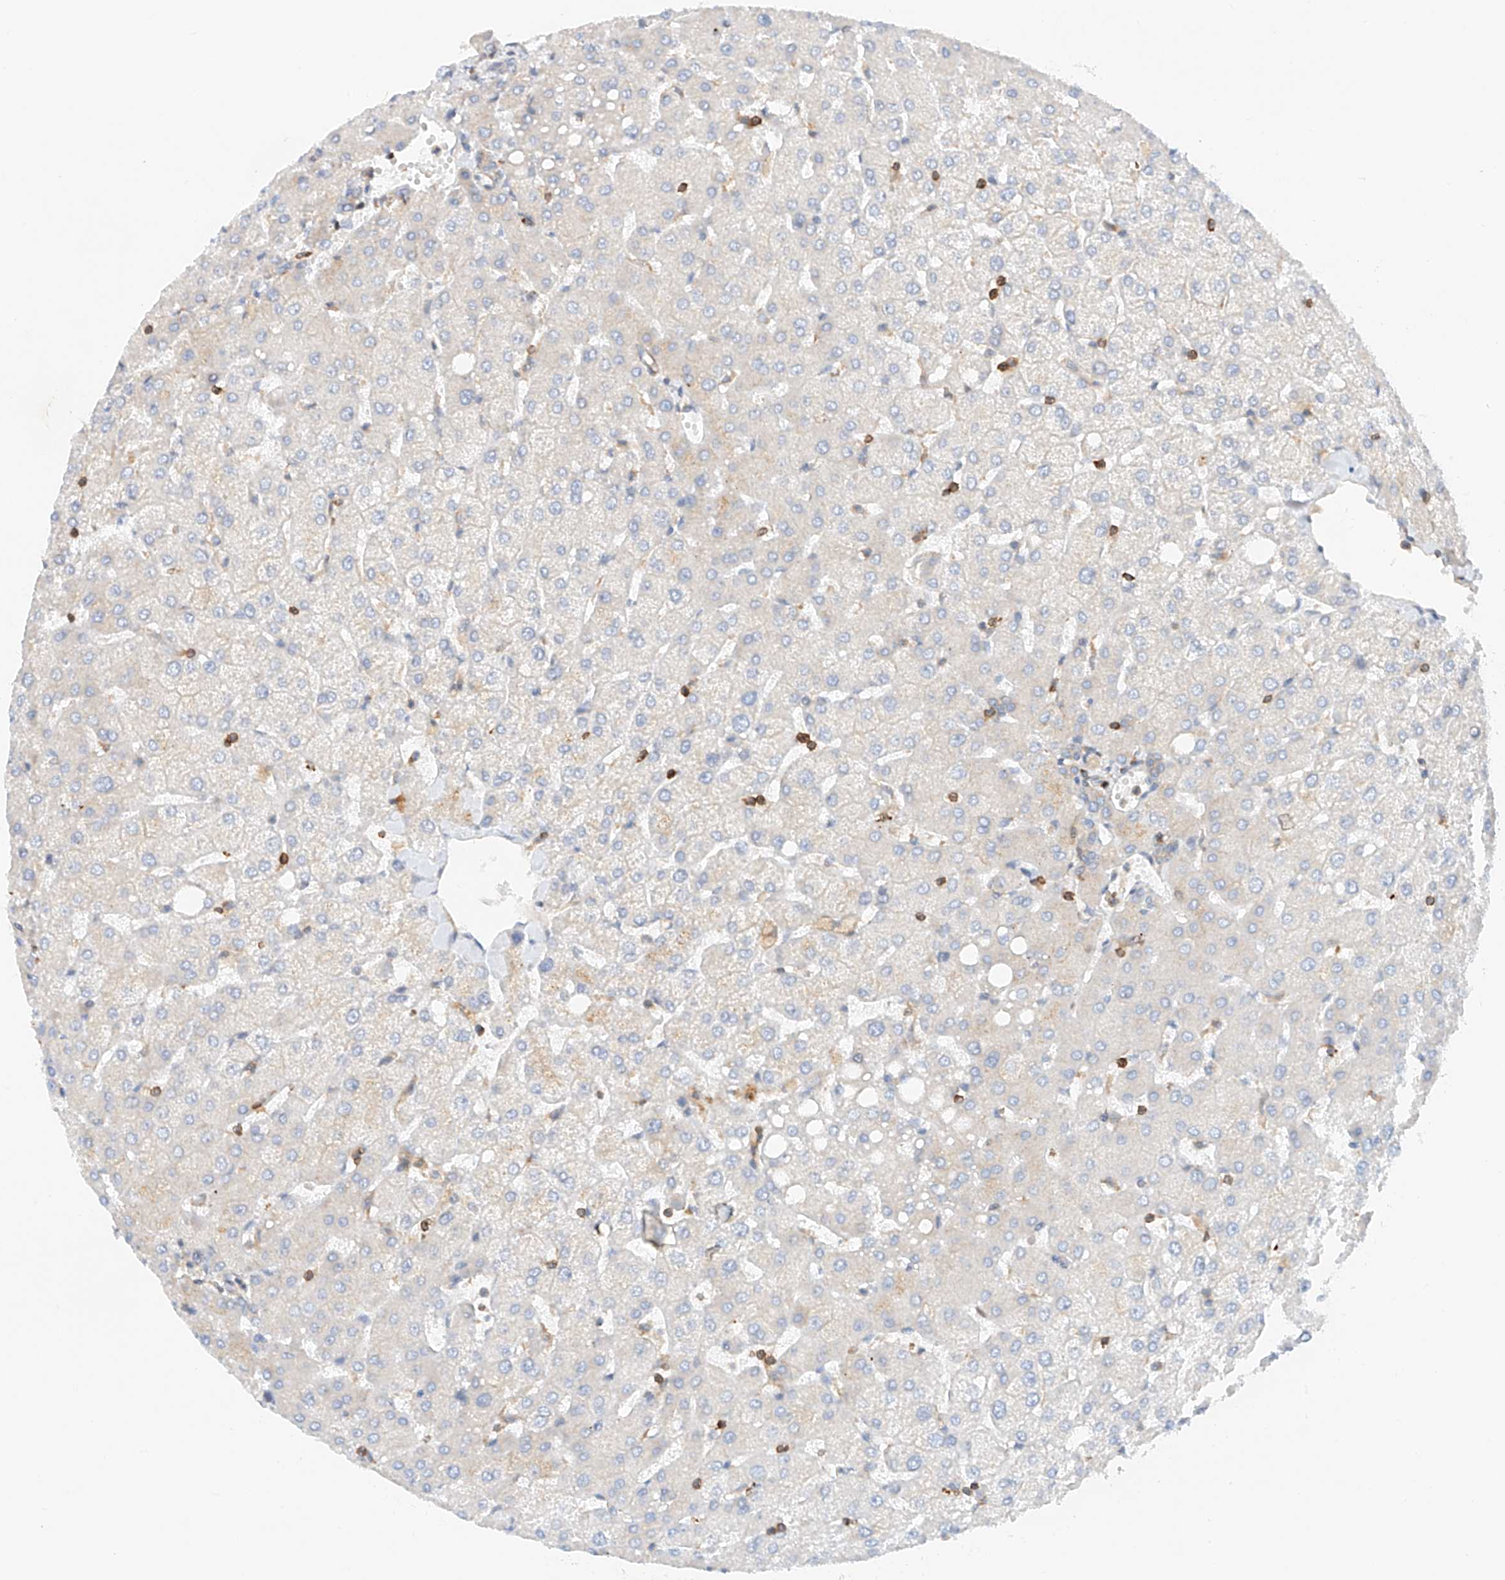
{"staining": {"intensity": "weak", "quantity": "<25%", "location": "cytoplasmic/membranous"}, "tissue": "liver", "cell_type": "Cholangiocytes", "image_type": "normal", "snomed": [{"axis": "morphology", "description": "Normal tissue, NOS"}, {"axis": "topography", "description": "Liver"}], "caption": "Cholangiocytes are negative for brown protein staining in benign liver. (DAB IHC, high magnification).", "gene": "MFN2", "patient": {"sex": "female", "age": 54}}